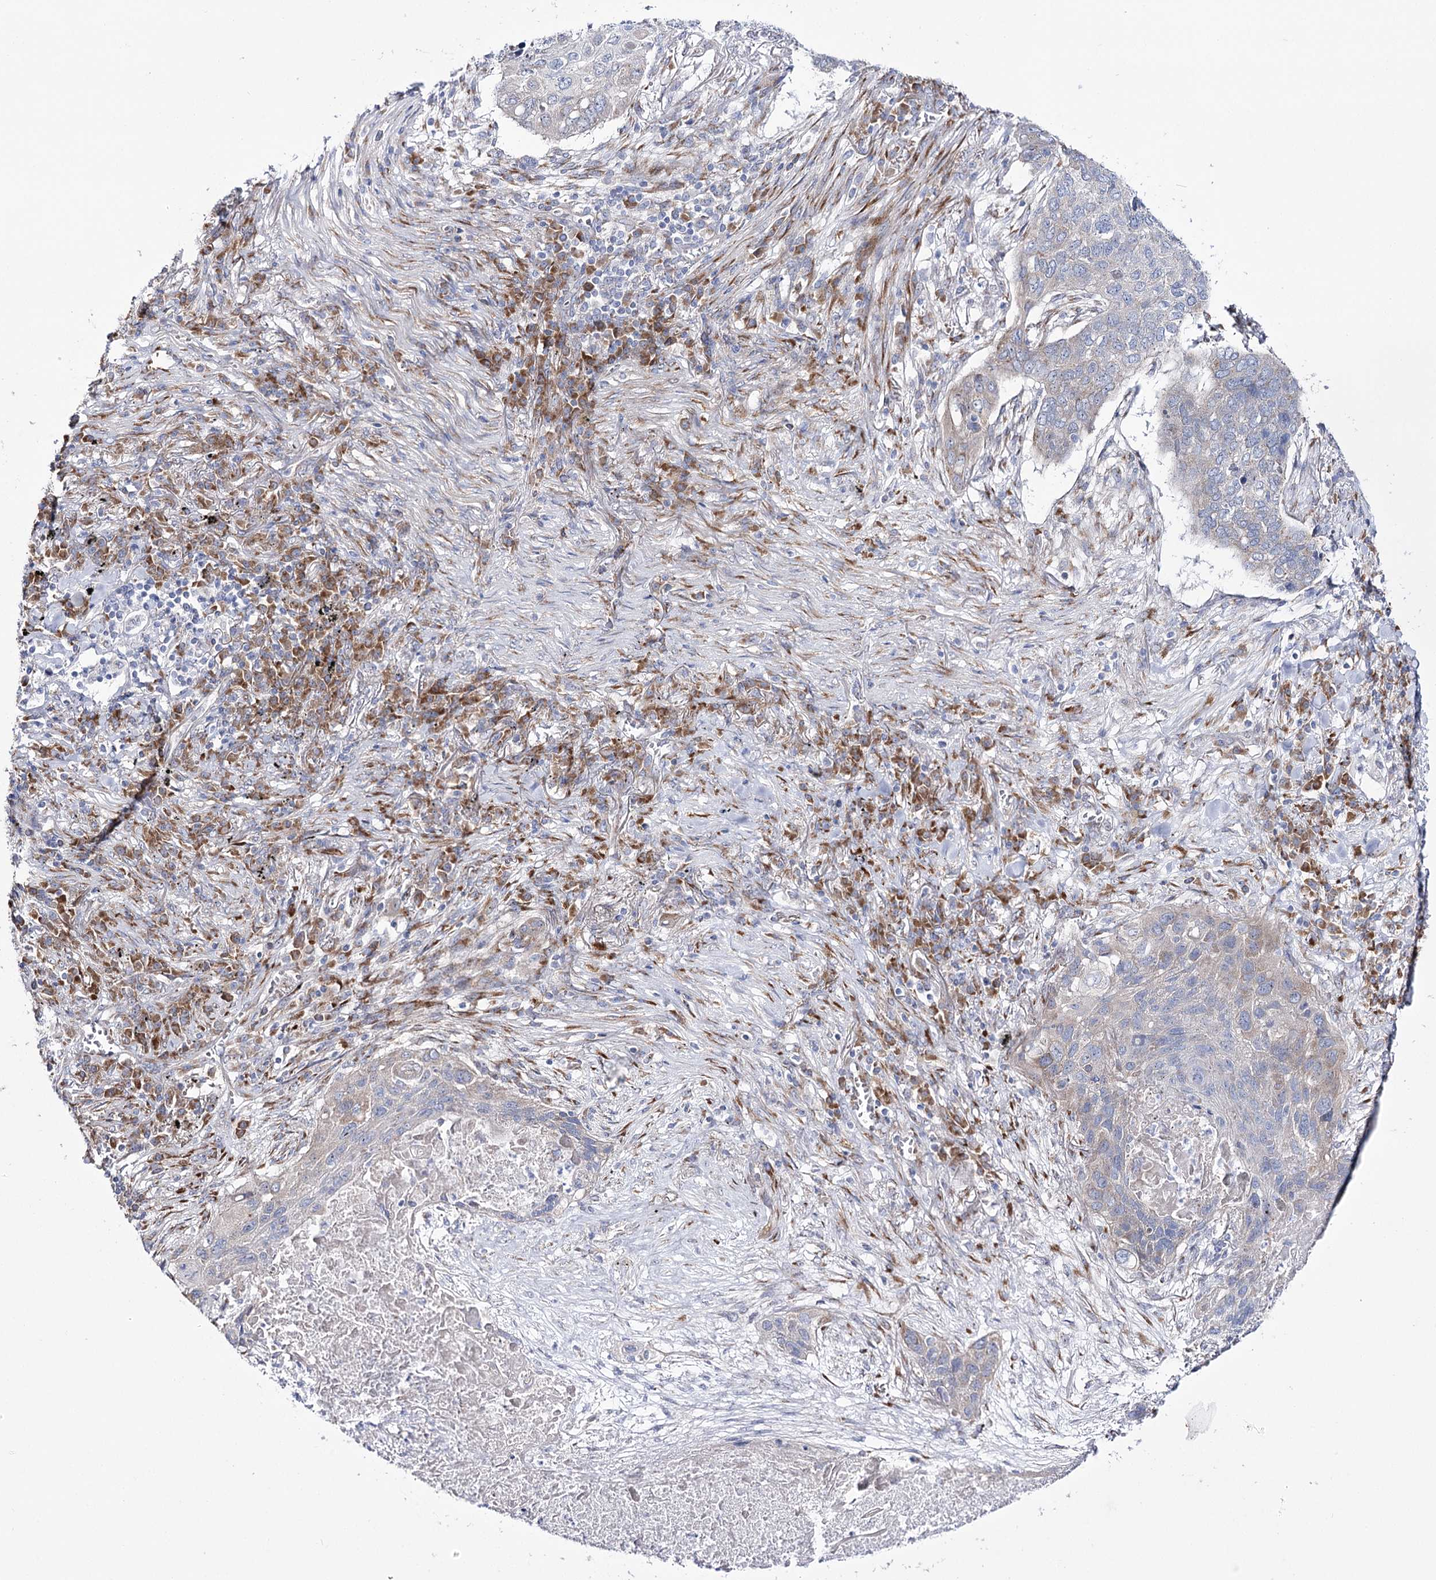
{"staining": {"intensity": "negative", "quantity": "none", "location": "none"}, "tissue": "lung cancer", "cell_type": "Tumor cells", "image_type": "cancer", "snomed": [{"axis": "morphology", "description": "Squamous cell carcinoma, NOS"}, {"axis": "topography", "description": "Lung"}], "caption": "A histopathology image of human squamous cell carcinoma (lung) is negative for staining in tumor cells.", "gene": "METTL5", "patient": {"sex": "female", "age": 63}}